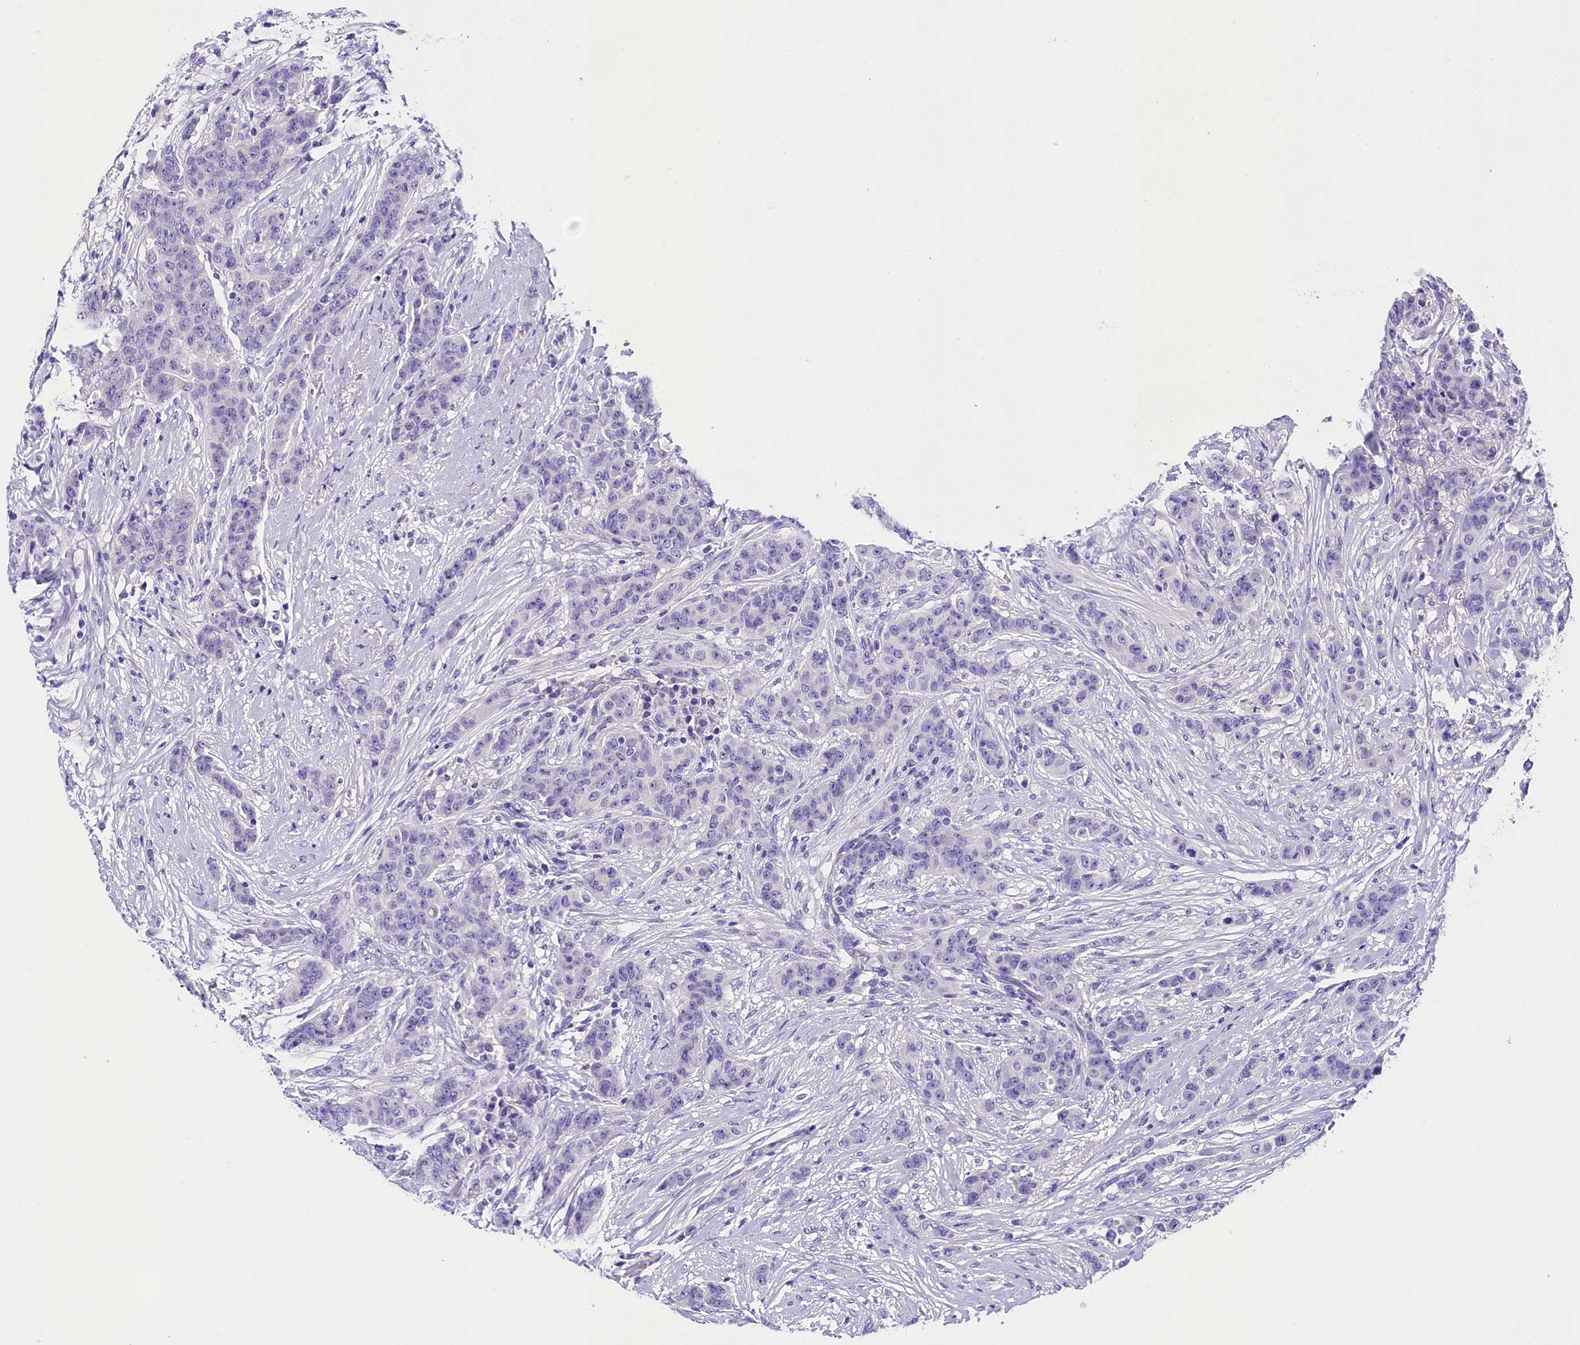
{"staining": {"intensity": "negative", "quantity": "none", "location": "none"}, "tissue": "breast cancer", "cell_type": "Tumor cells", "image_type": "cancer", "snomed": [{"axis": "morphology", "description": "Duct carcinoma"}, {"axis": "topography", "description": "Breast"}], "caption": "Immunohistochemistry histopathology image of breast cancer stained for a protein (brown), which reveals no expression in tumor cells.", "gene": "SOD3", "patient": {"sex": "female", "age": 40}}